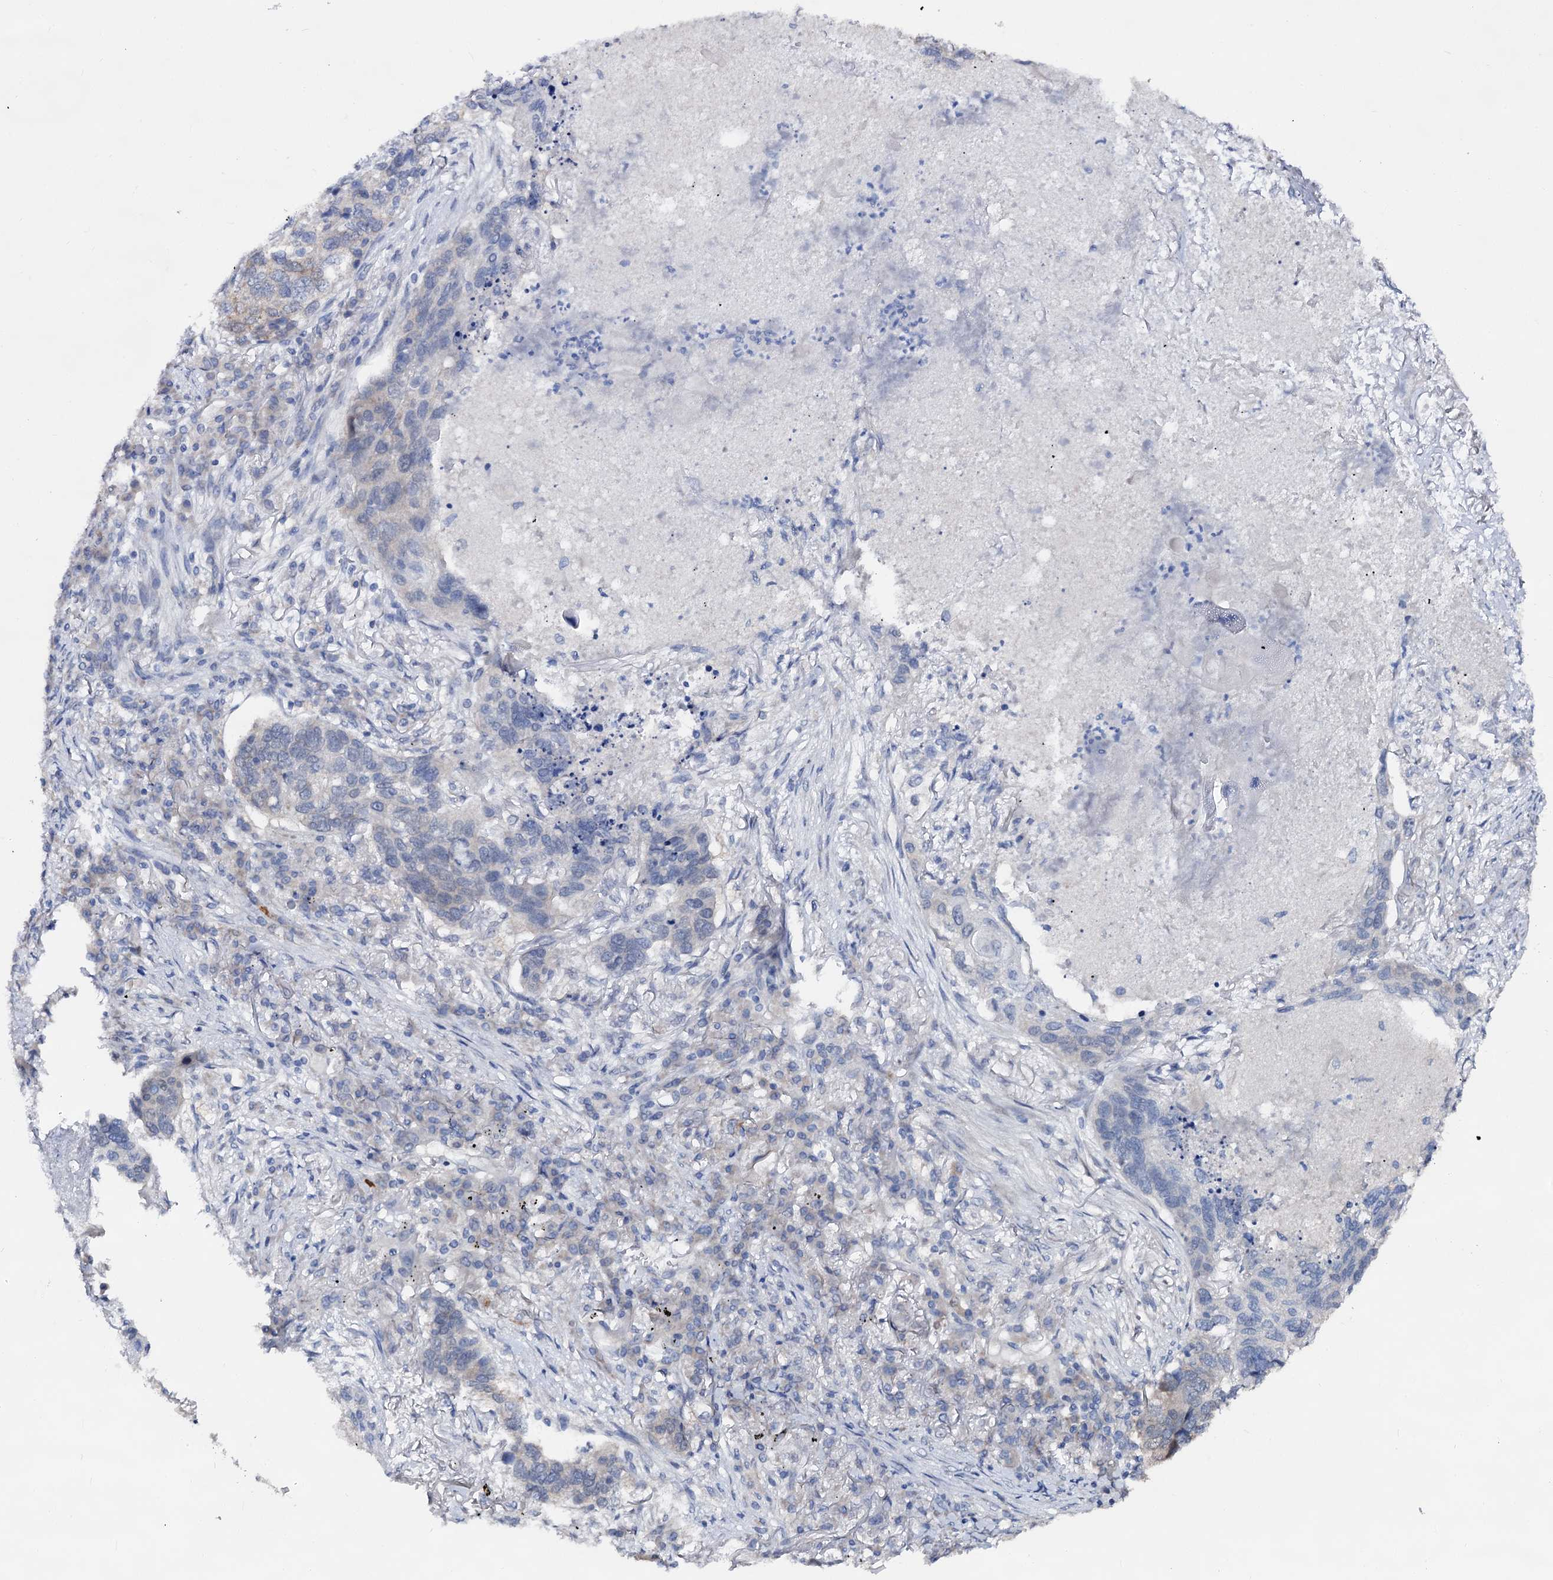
{"staining": {"intensity": "negative", "quantity": "none", "location": "none"}, "tissue": "lung cancer", "cell_type": "Tumor cells", "image_type": "cancer", "snomed": [{"axis": "morphology", "description": "Squamous cell carcinoma, NOS"}, {"axis": "topography", "description": "Lung"}], "caption": "A photomicrograph of human lung cancer is negative for staining in tumor cells. (Stains: DAB (3,3'-diaminobenzidine) IHC with hematoxylin counter stain, Microscopy: brightfield microscopy at high magnification).", "gene": "CAPRIN2", "patient": {"sex": "female", "age": 63}}